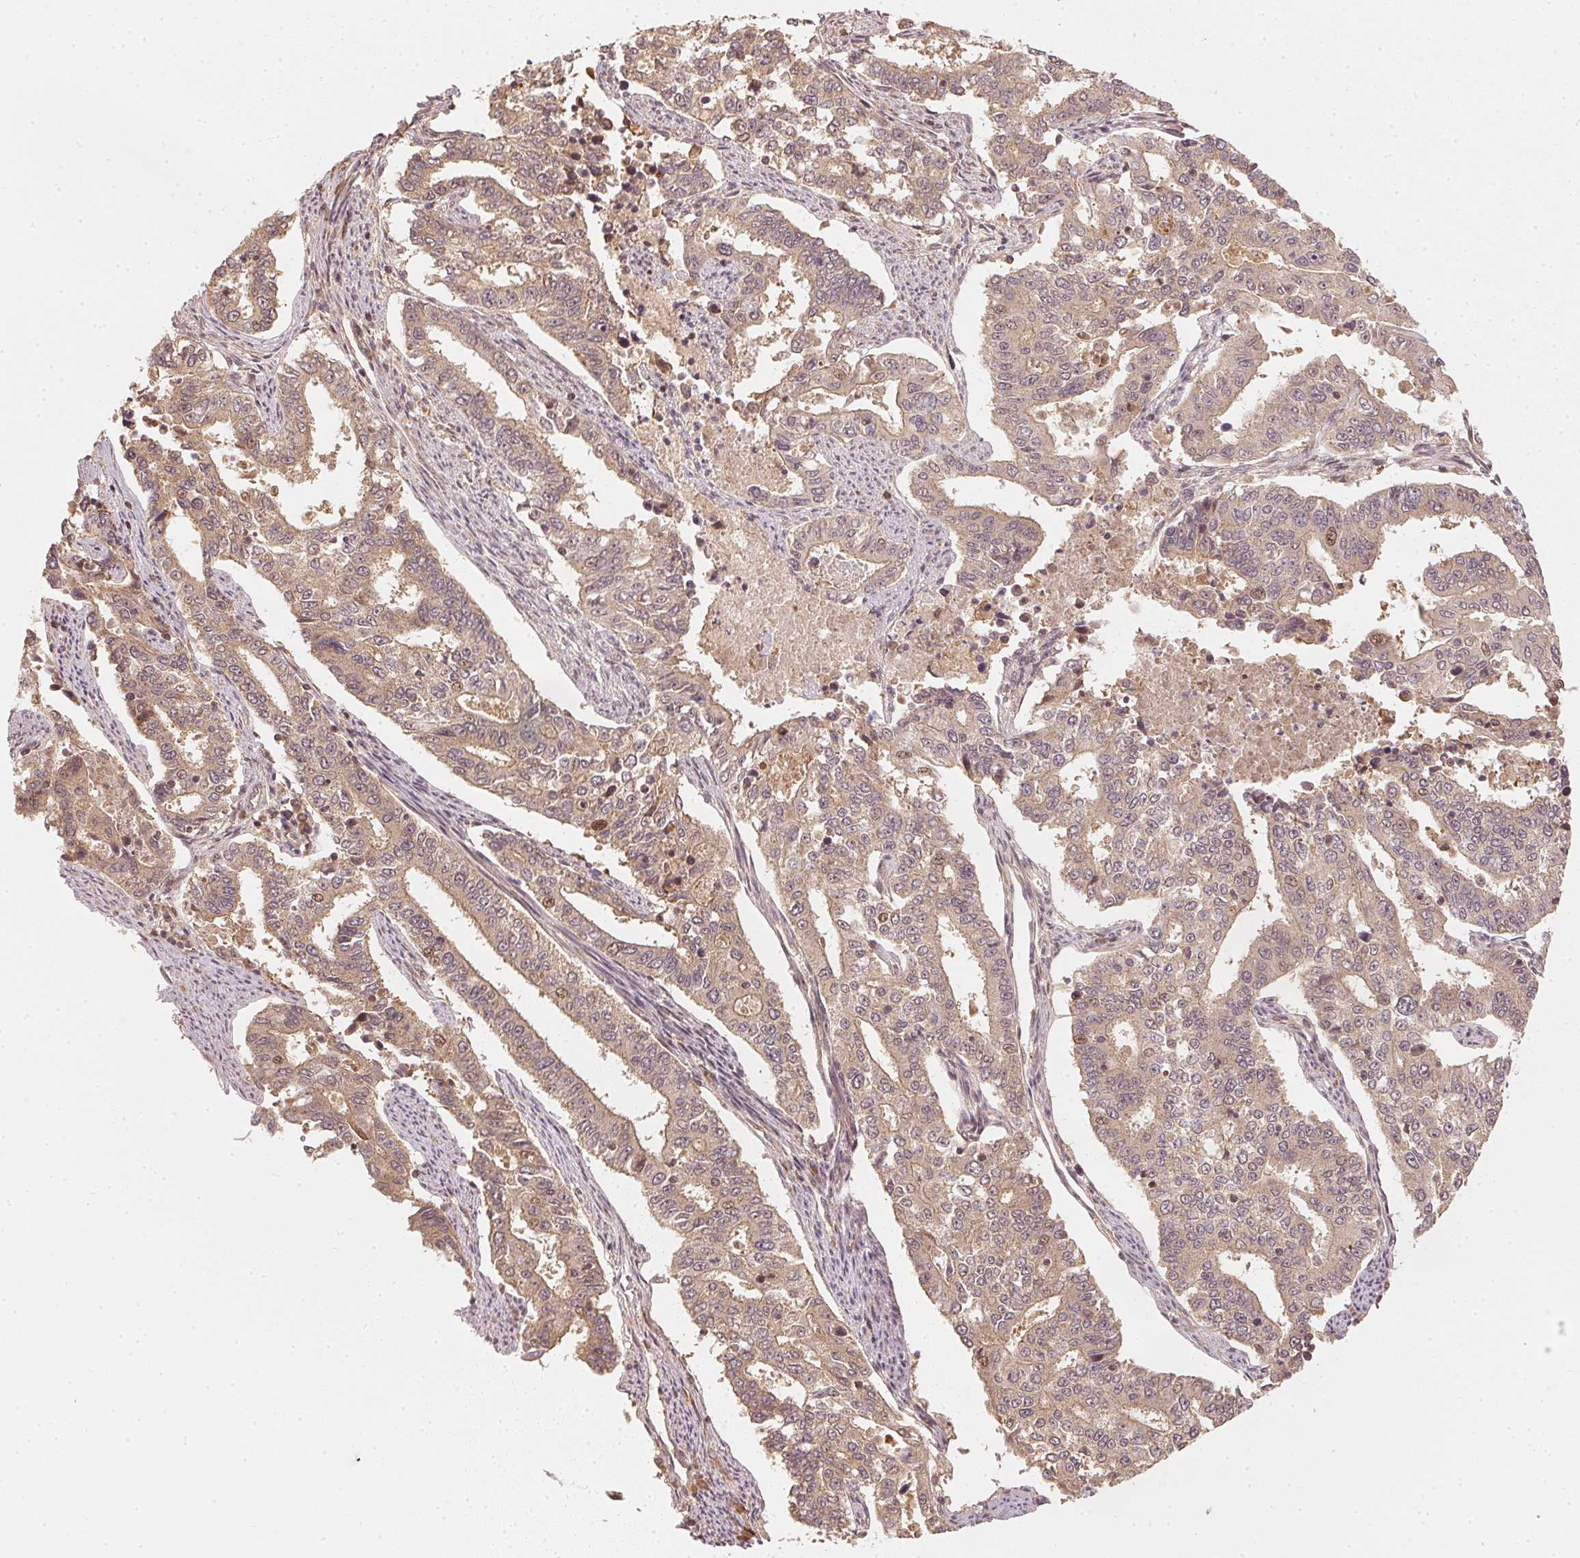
{"staining": {"intensity": "weak", "quantity": ">75%", "location": "cytoplasmic/membranous,nuclear"}, "tissue": "endometrial cancer", "cell_type": "Tumor cells", "image_type": "cancer", "snomed": [{"axis": "morphology", "description": "Adenocarcinoma, NOS"}, {"axis": "topography", "description": "Uterus"}], "caption": "Brown immunohistochemical staining in endometrial adenocarcinoma reveals weak cytoplasmic/membranous and nuclear positivity in approximately >75% of tumor cells. (brown staining indicates protein expression, while blue staining denotes nuclei).", "gene": "UBE2L3", "patient": {"sex": "female", "age": 59}}